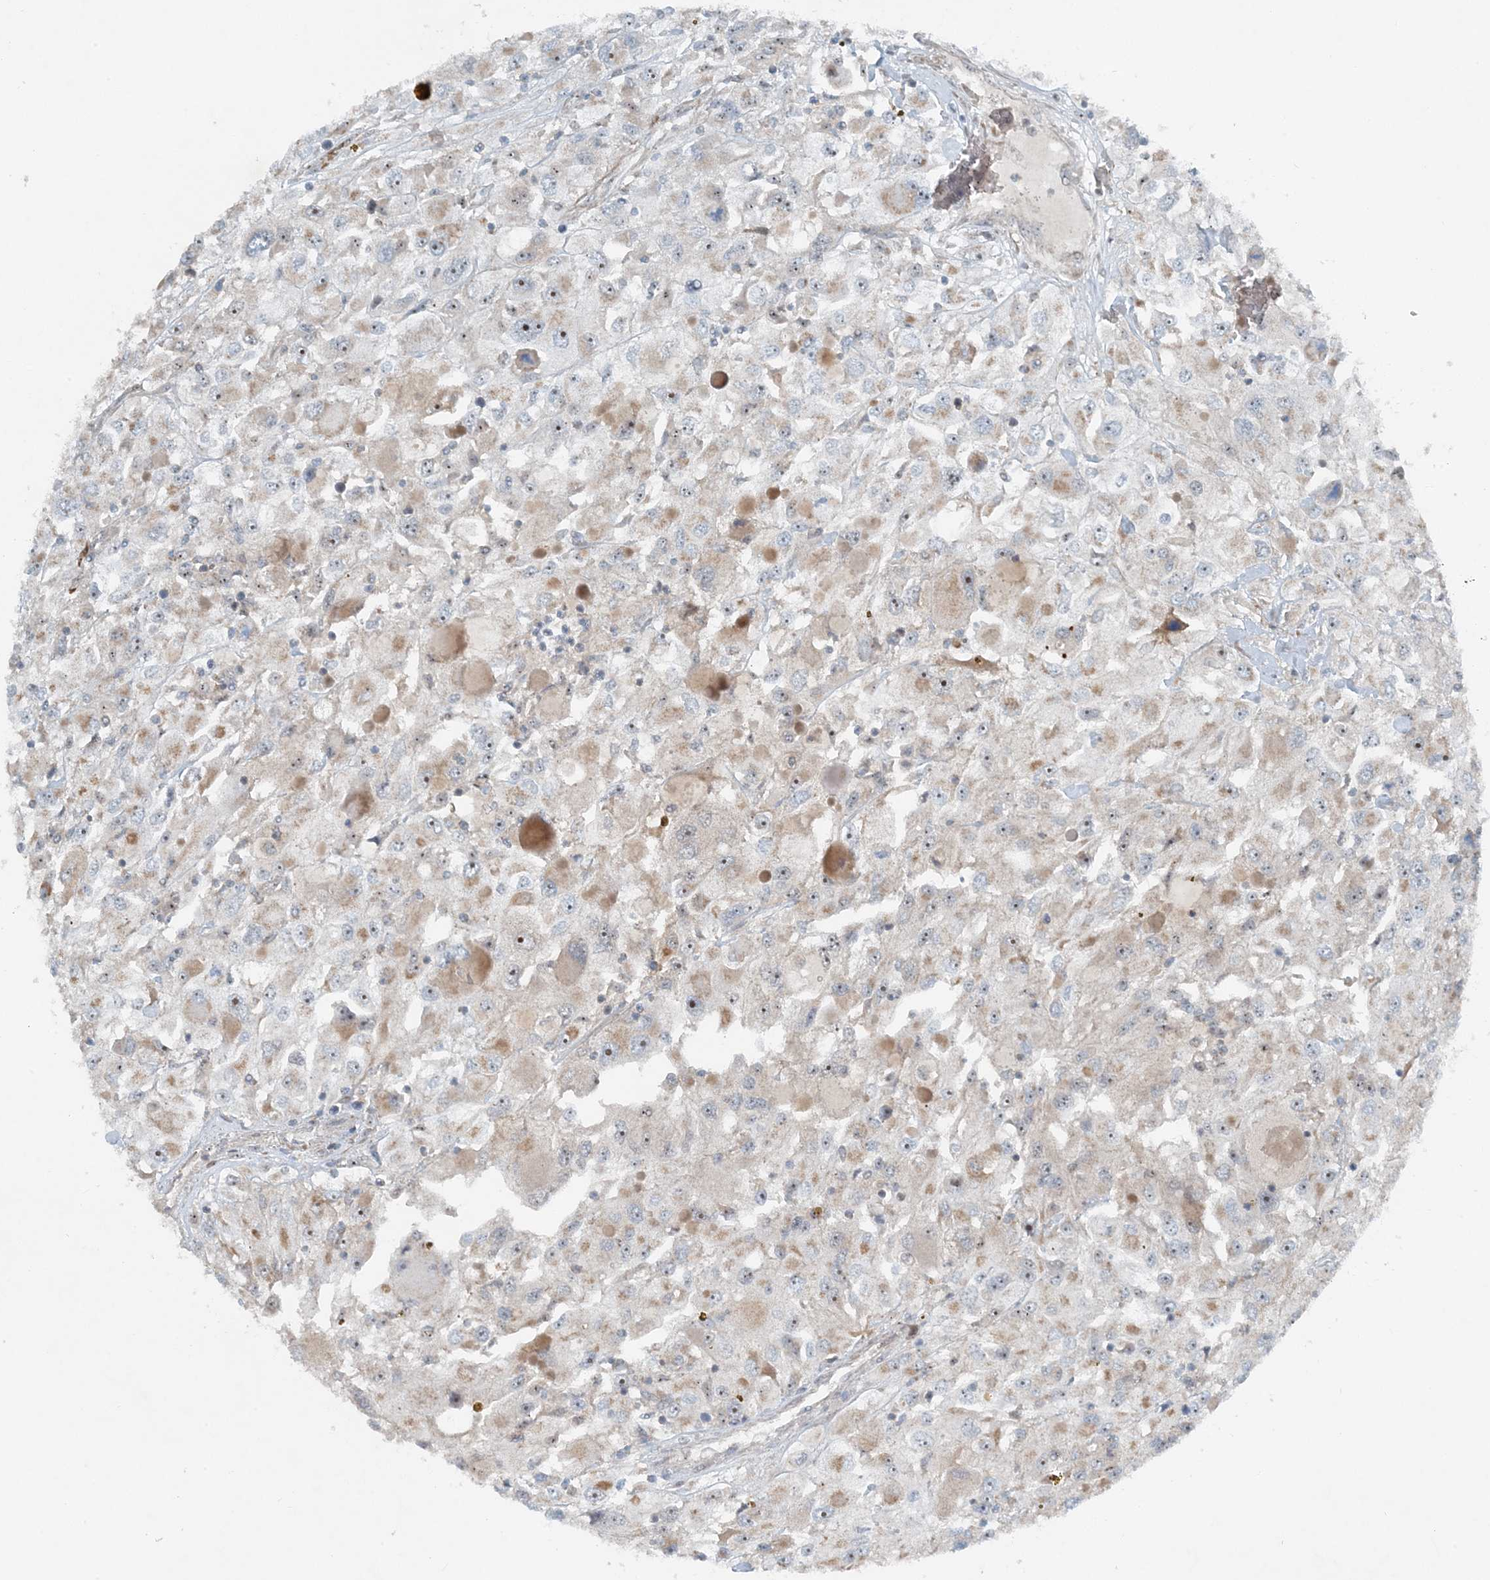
{"staining": {"intensity": "weak", "quantity": ">75%", "location": "cytoplasmic/membranous,nuclear"}, "tissue": "renal cancer", "cell_type": "Tumor cells", "image_type": "cancer", "snomed": [{"axis": "morphology", "description": "Adenocarcinoma, NOS"}, {"axis": "topography", "description": "Kidney"}], "caption": "Immunohistochemistry micrograph of neoplastic tissue: human renal adenocarcinoma stained using IHC exhibits low levels of weak protein expression localized specifically in the cytoplasmic/membranous and nuclear of tumor cells, appearing as a cytoplasmic/membranous and nuclear brown color.", "gene": "MITD1", "patient": {"sex": "female", "age": 52}}